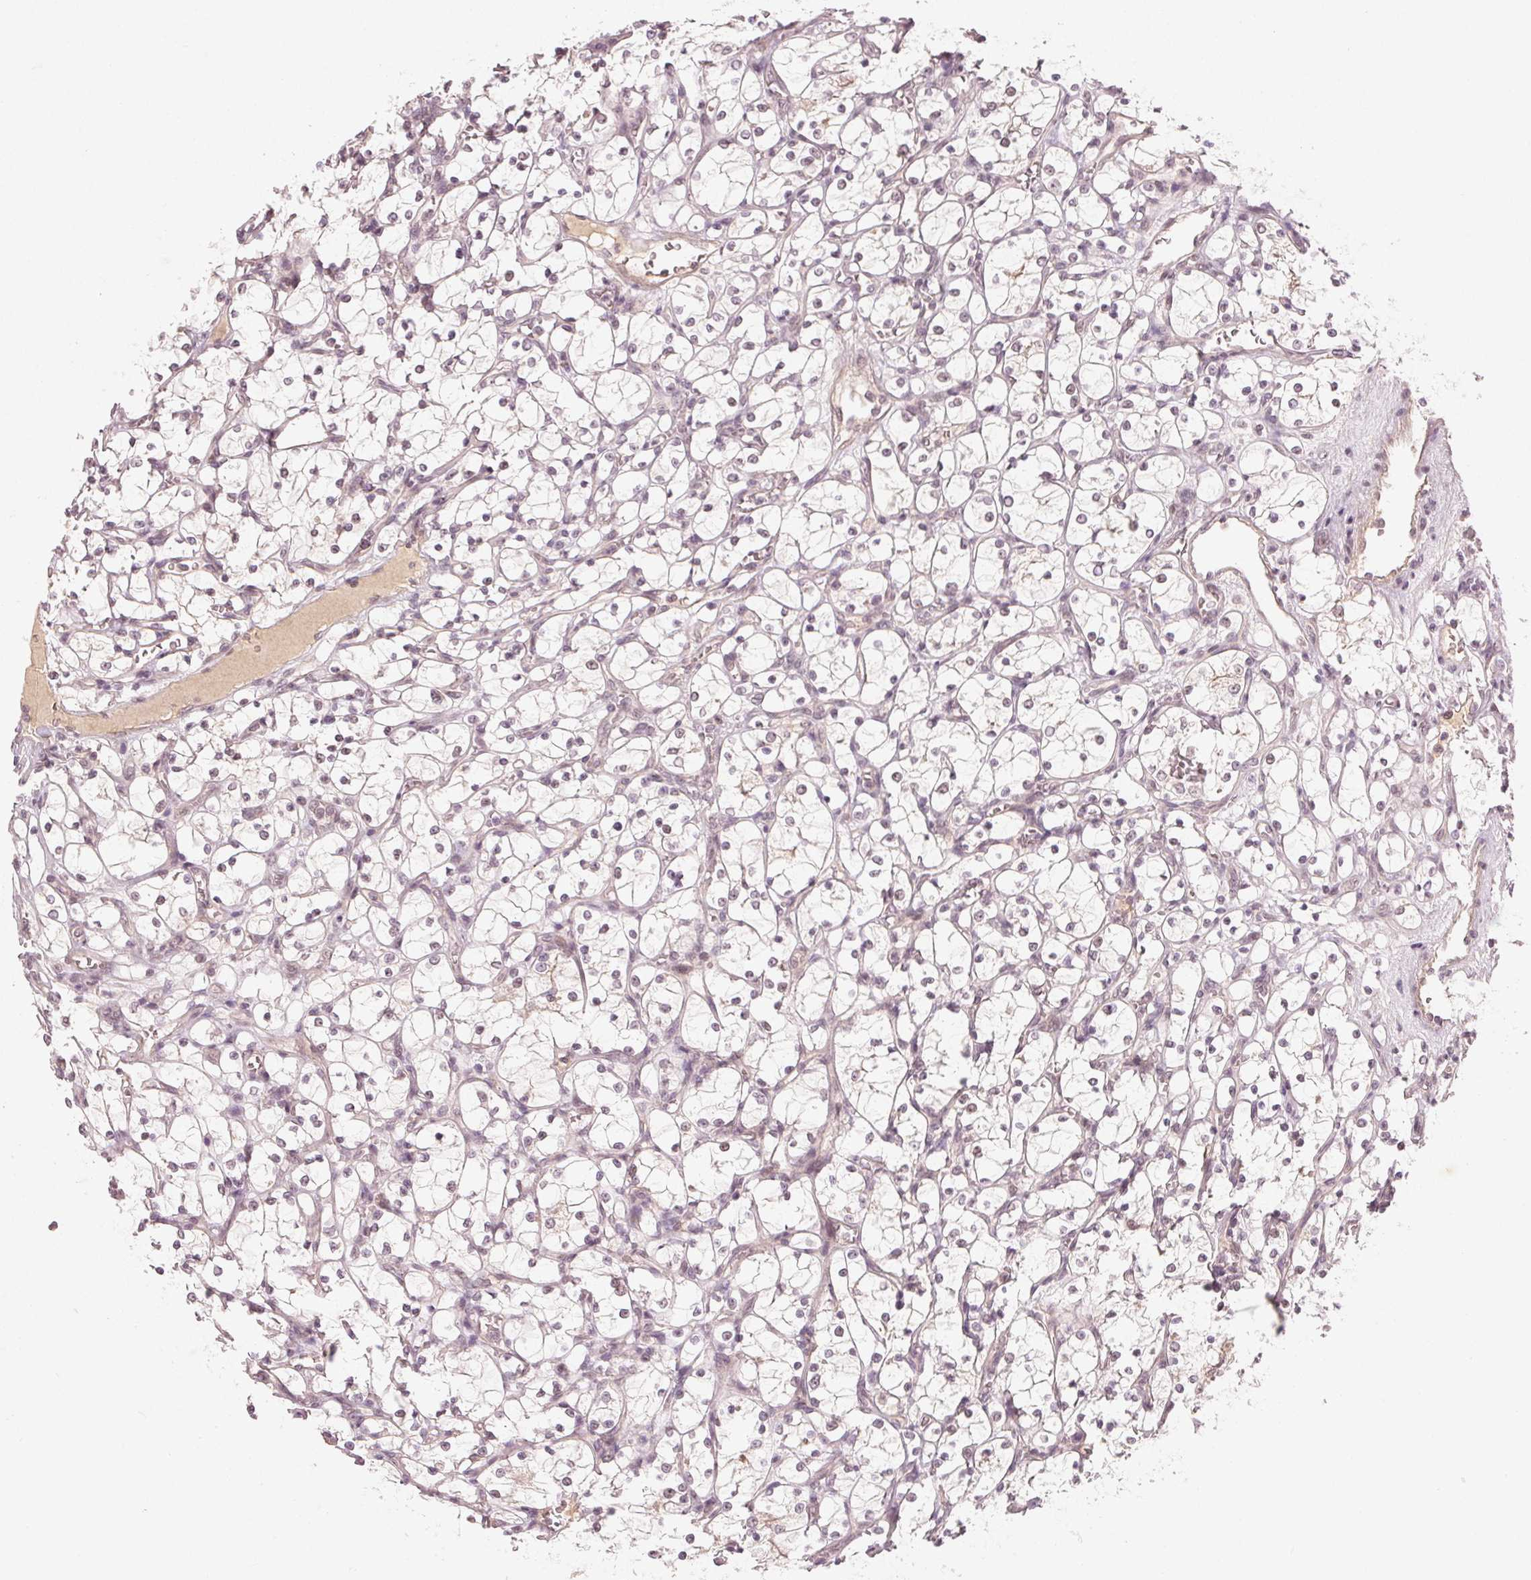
{"staining": {"intensity": "negative", "quantity": "none", "location": "none"}, "tissue": "renal cancer", "cell_type": "Tumor cells", "image_type": "cancer", "snomed": [{"axis": "morphology", "description": "Adenocarcinoma, NOS"}, {"axis": "topography", "description": "Kidney"}], "caption": "Tumor cells show no significant expression in adenocarcinoma (renal). Nuclei are stained in blue.", "gene": "TUB", "patient": {"sex": "female", "age": 69}}